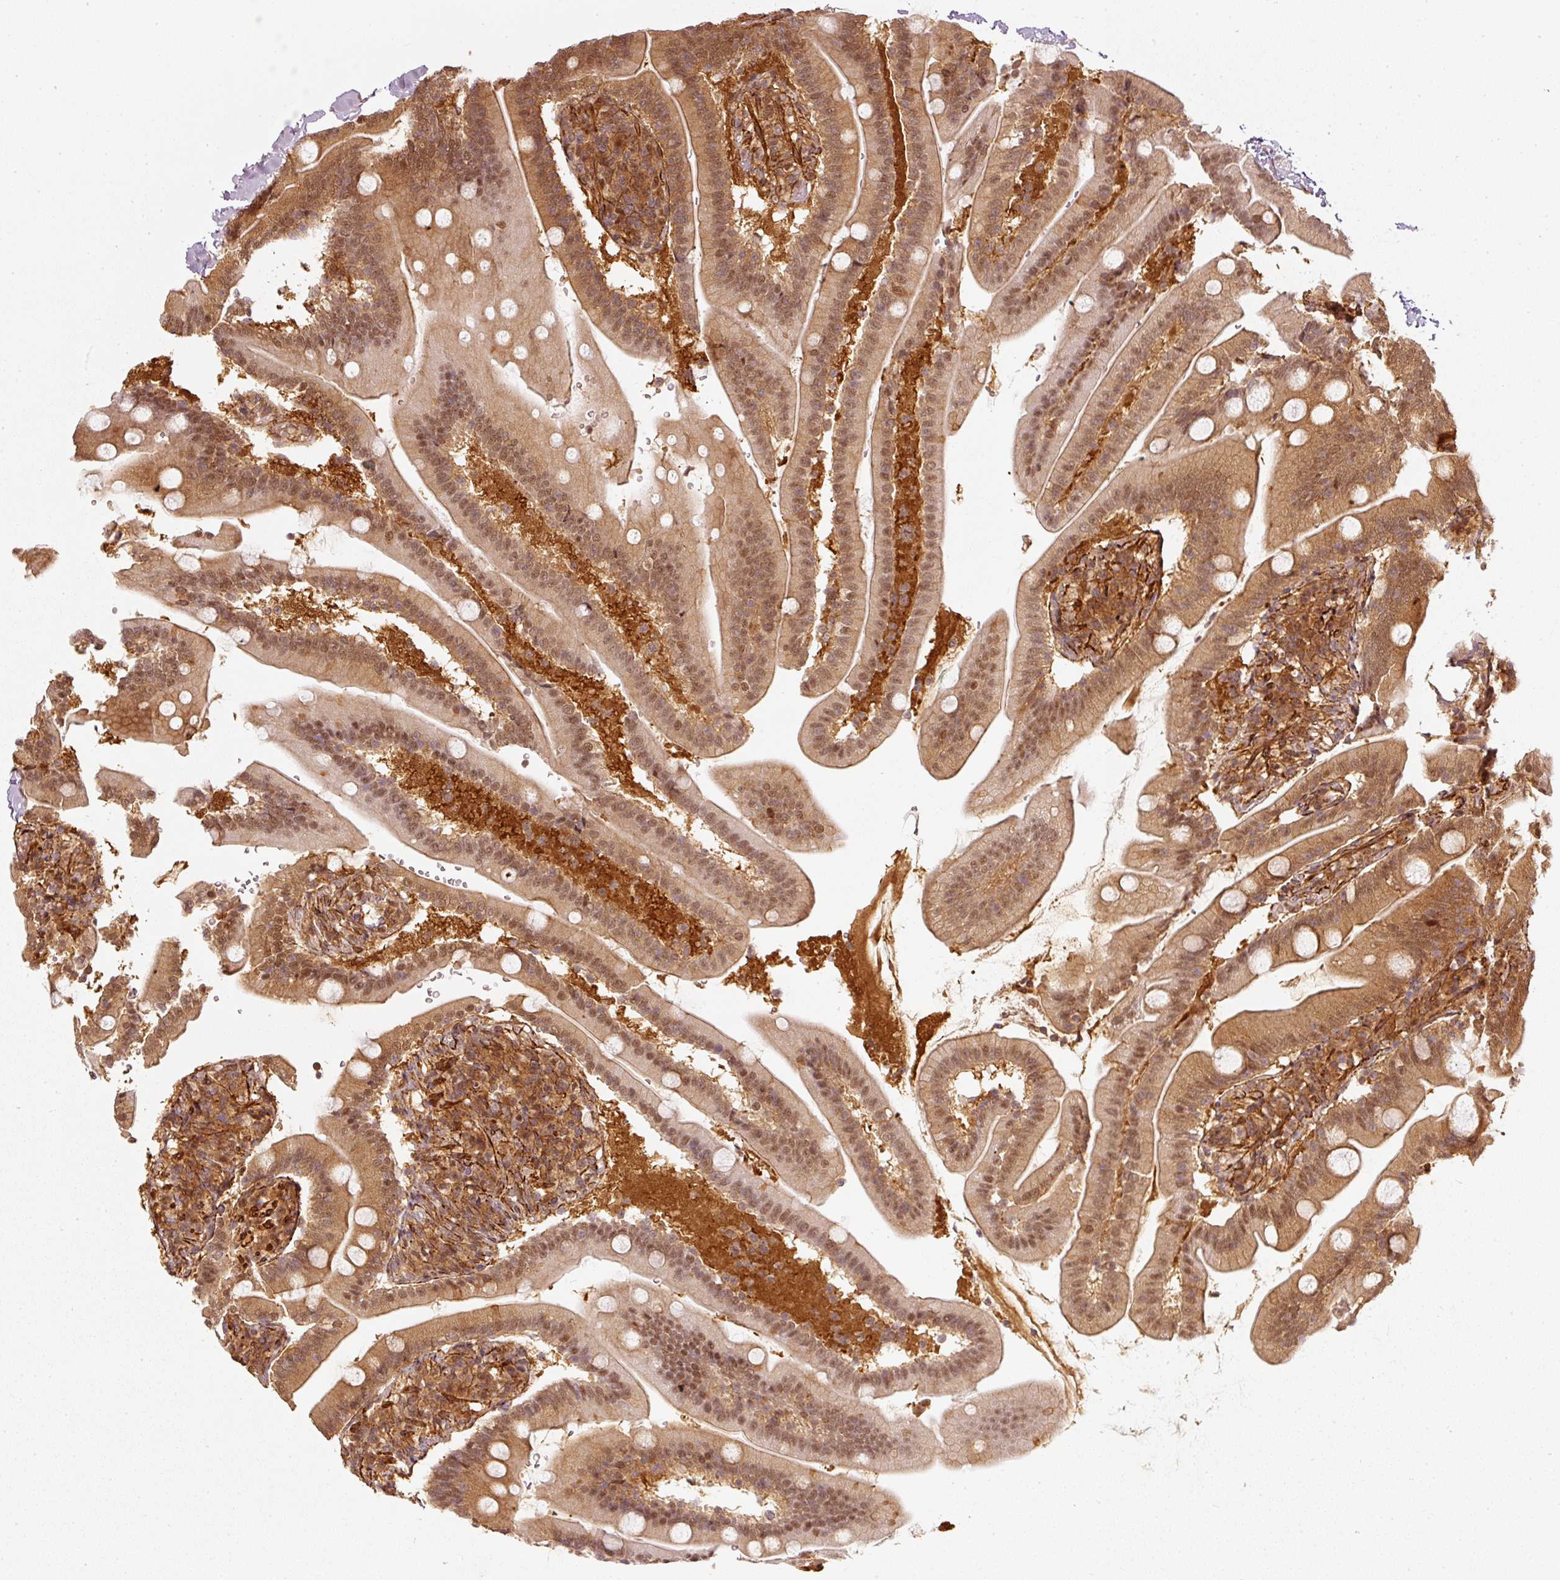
{"staining": {"intensity": "moderate", "quantity": ">75%", "location": "cytoplasmic/membranous,nuclear"}, "tissue": "duodenum", "cell_type": "Glandular cells", "image_type": "normal", "snomed": [{"axis": "morphology", "description": "Normal tissue, NOS"}, {"axis": "topography", "description": "Duodenum"}], "caption": "IHC of benign duodenum reveals medium levels of moderate cytoplasmic/membranous,nuclear expression in about >75% of glandular cells. (Stains: DAB in brown, nuclei in blue, Microscopy: brightfield microscopy at high magnification).", "gene": "PSMD1", "patient": {"sex": "female", "age": 67}}